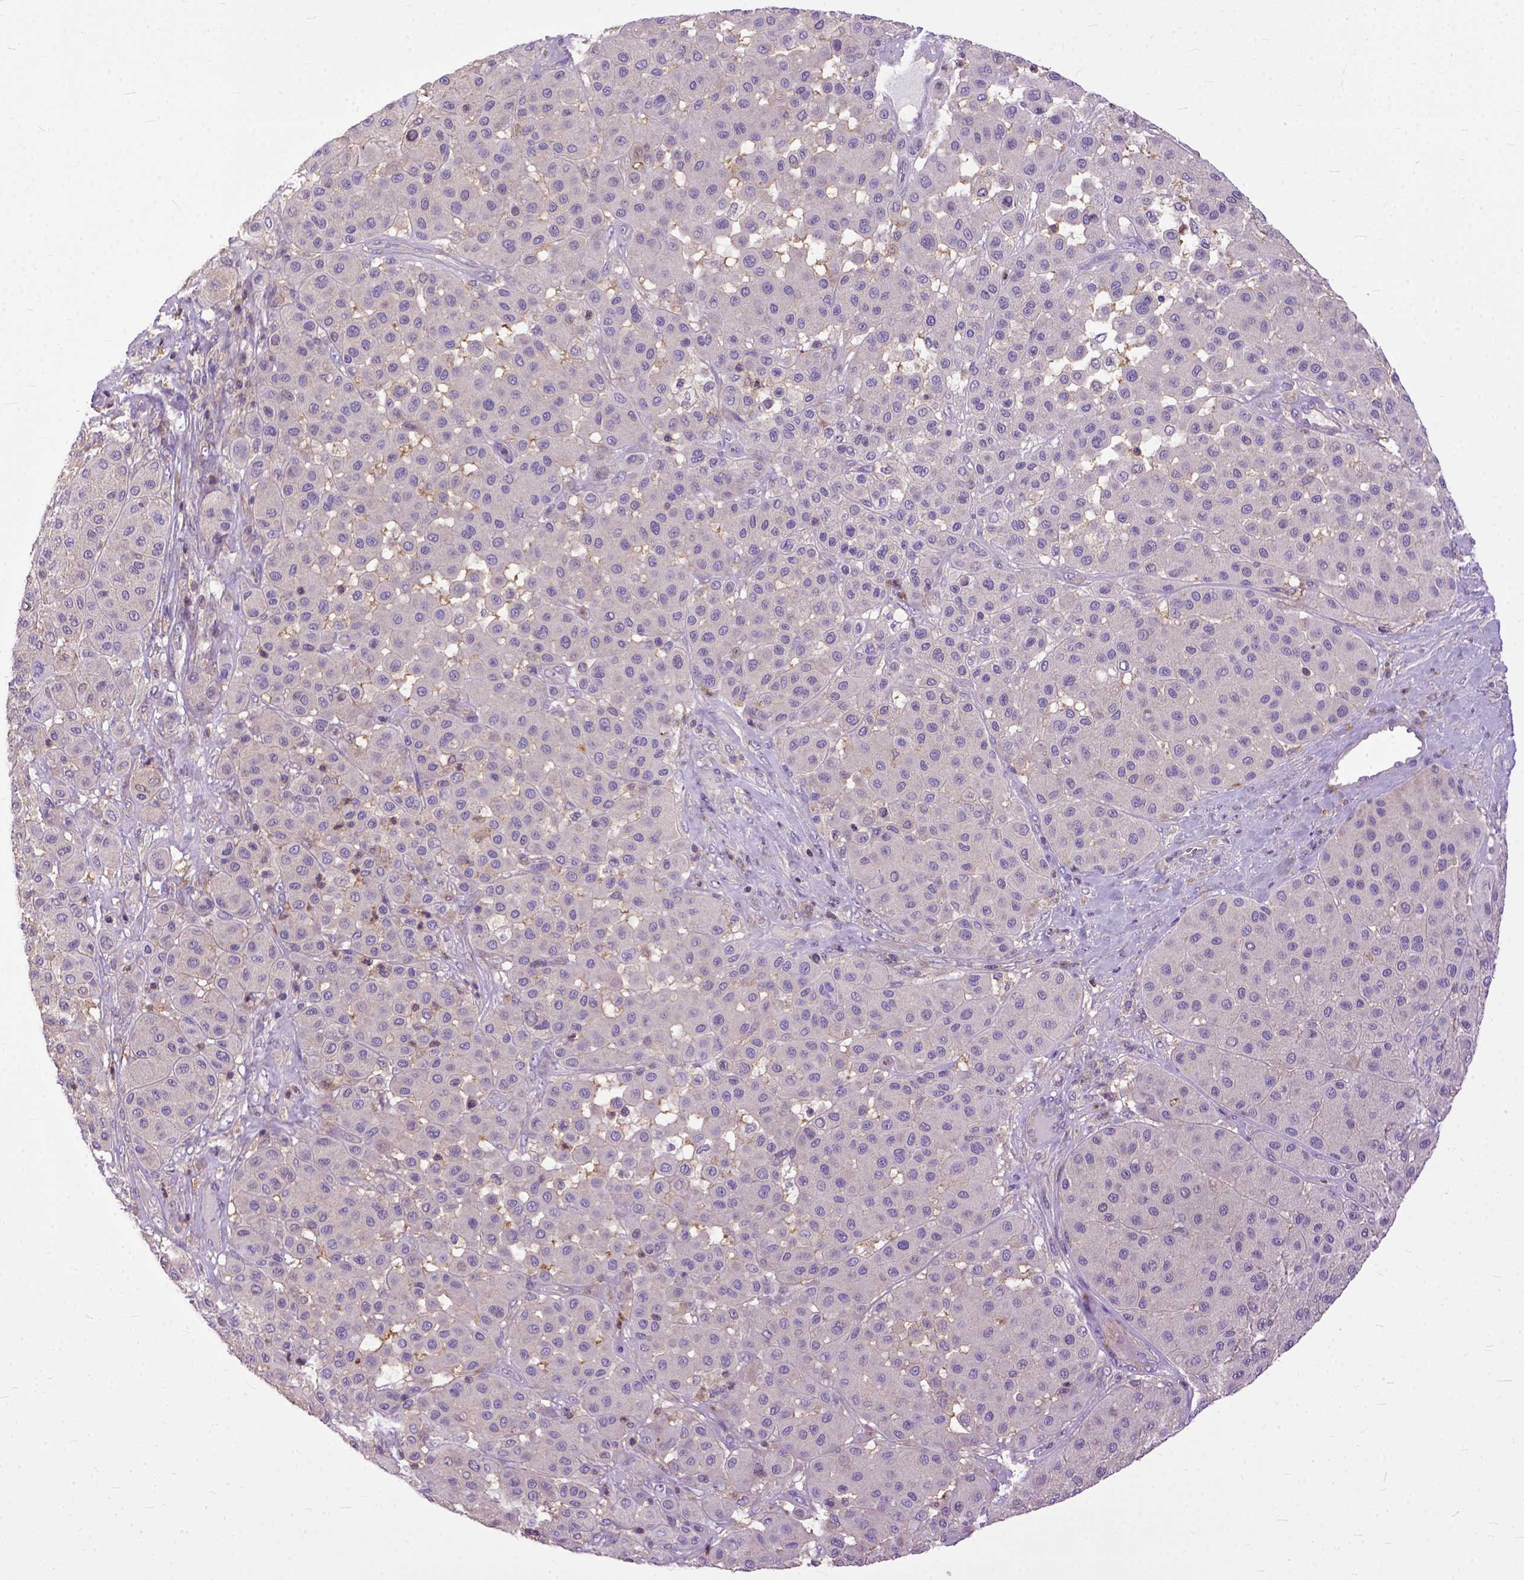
{"staining": {"intensity": "weak", "quantity": "<25%", "location": "cytoplasmic/membranous"}, "tissue": "melanoma", "cell_type": "Tumor cells", "image_type": "cancer", "snomed": [{"axis": "morphology", "description": "Malignant melanoma, Metastatic site"}, {"axis": "topography", "description": "Smooth muscle"}], "caption": "Tumor cells are negative for protein expression in human malignant melanoma (metastatic site). (Stains: DAB (3,3'-diaminobenzidine) immunohistochemistry (IHC) with hematoxylin counter stain, Microscopy: brightfield microscopy at high magnification).", "gene": "NAMPT", "patient": {"sex": "male", "age": 41}}